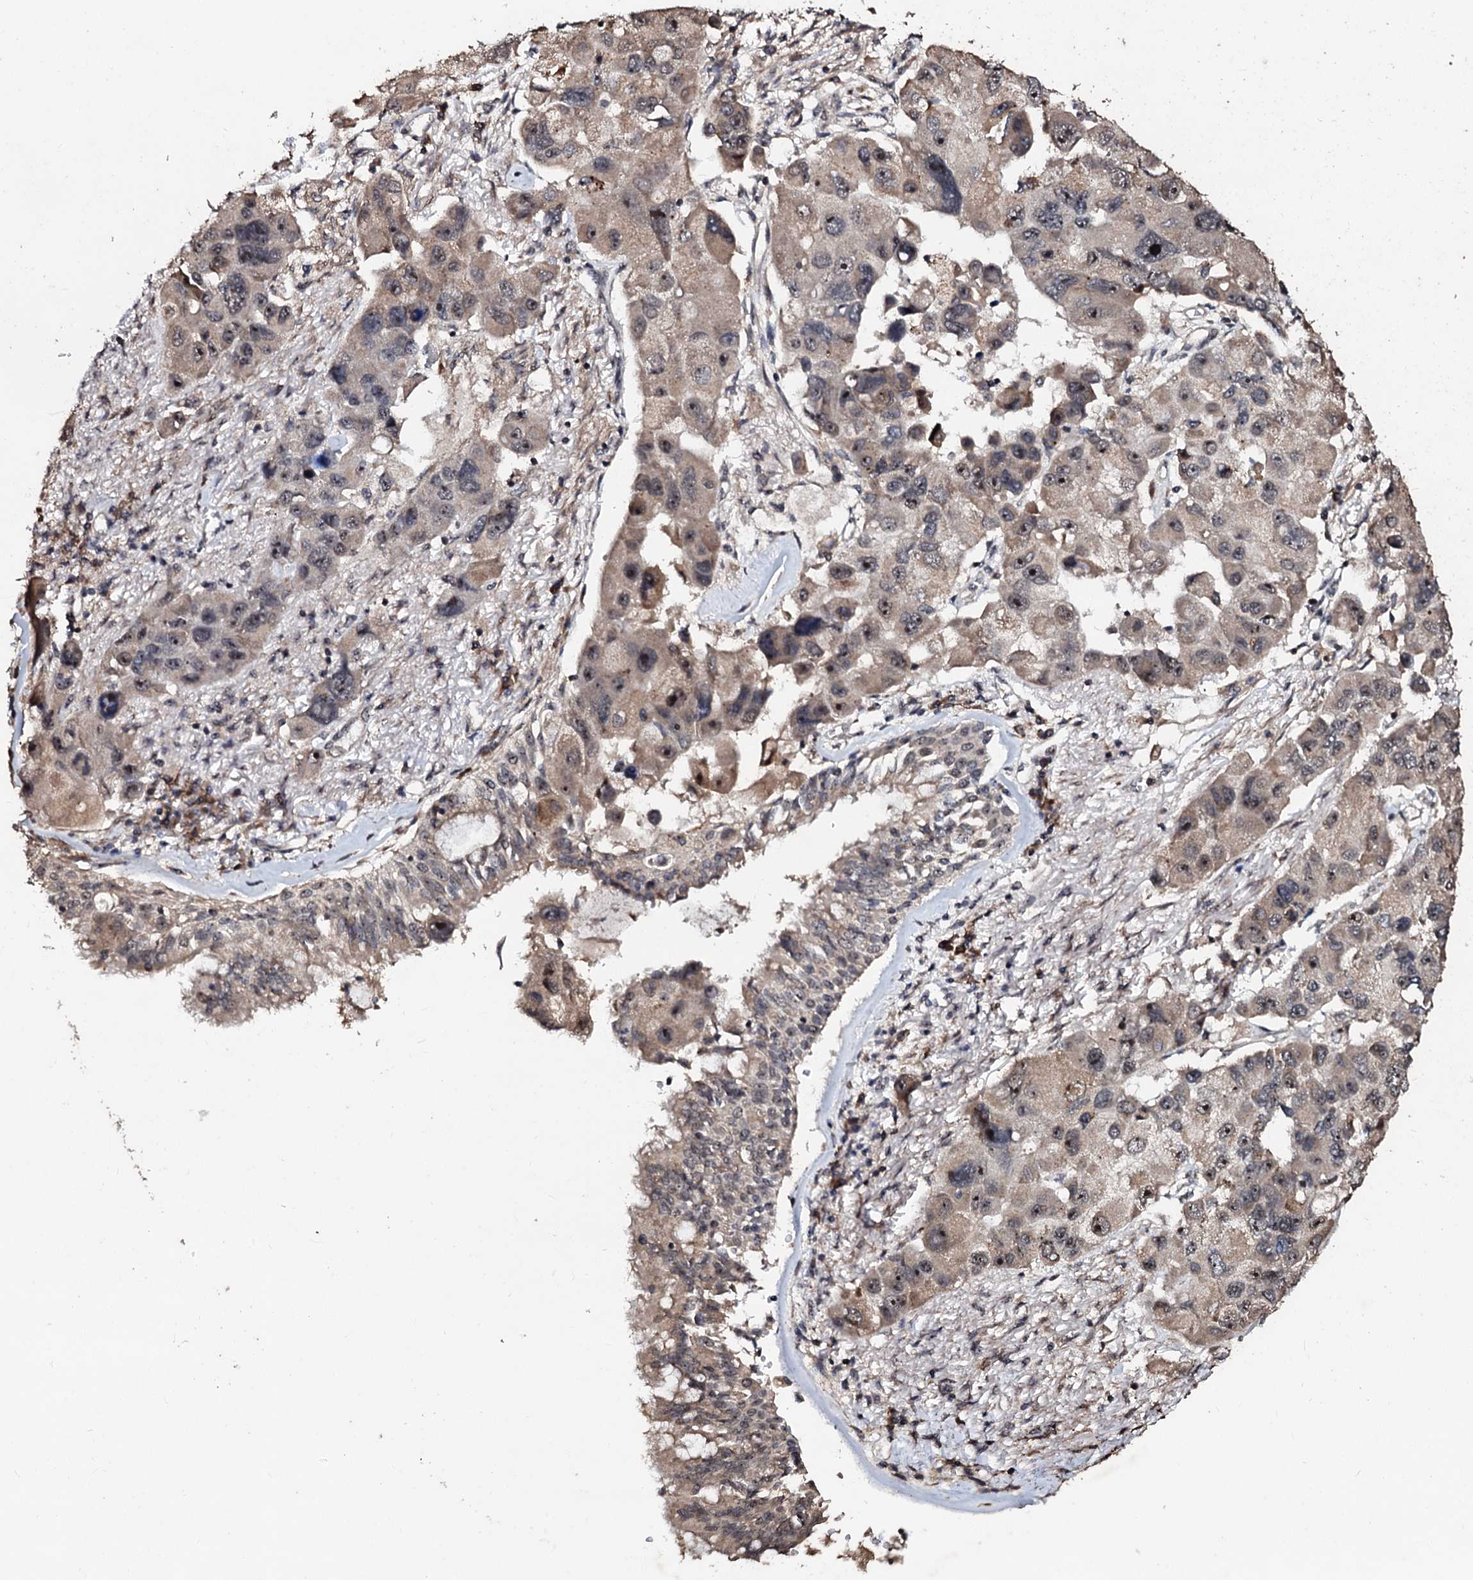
{"staining": {"intensity": "moderate", "quantity": ">75%", "location": "cytoplasmic/membranous,nuclear"}, "tissue": "lung cancer", "cell_type": "Tumor cells", "image_type": "cancer", "snomed": [{"axis": "morphology", "description": "Adenocarcinoma, NOS"}, {"axis": "topography", "description": "Lung"}], "caption": "The histopathology image demonstrates a brown stain indicating the presence of a protein in the cytoplasmic/membranous and nuclear of tumor cells in lung cancer (adenocarcinoma).", "gene": "SUPT7L", "patient": {"sex": "female", "age": 54}}